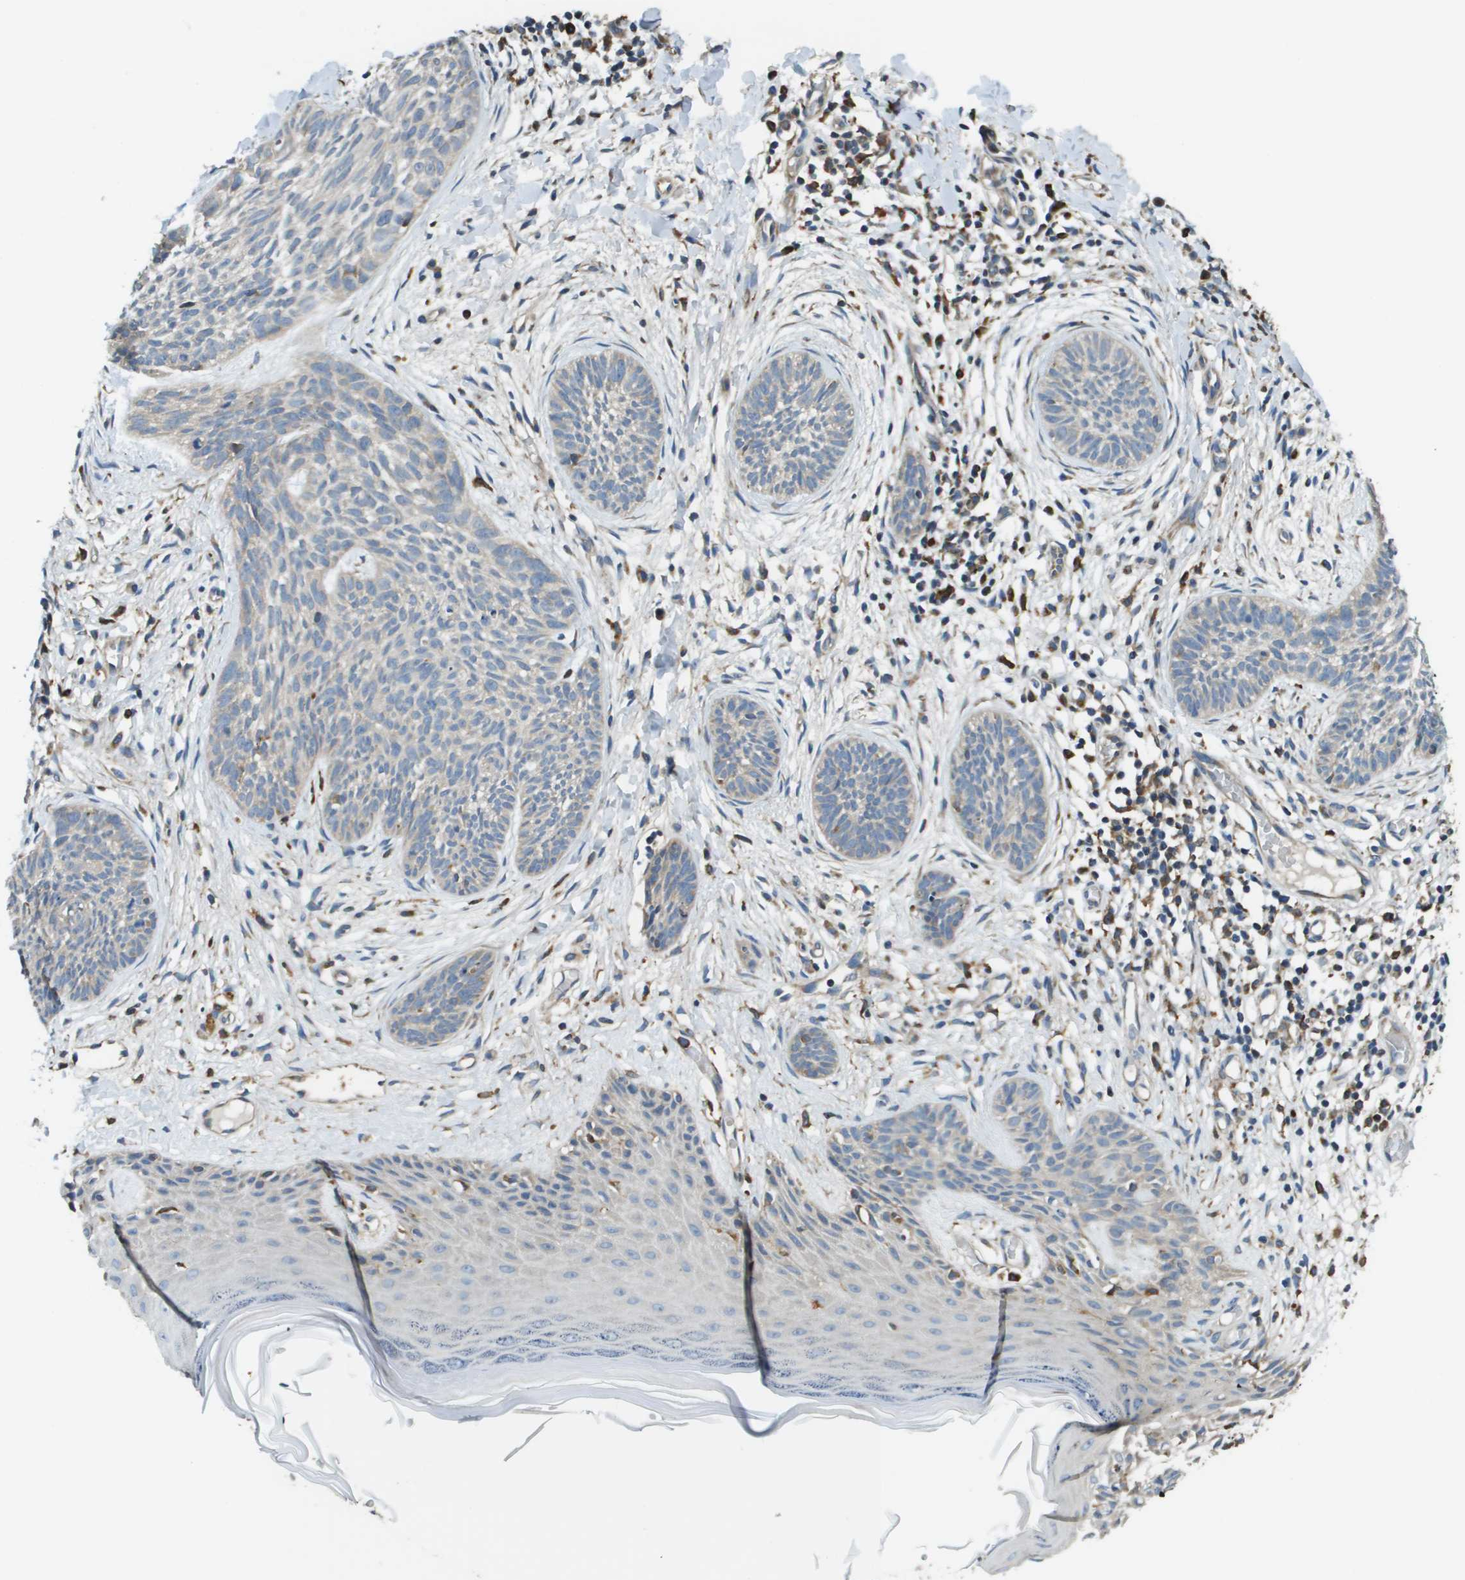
{"staining": {"intensity": "weak", "quantity": "<25%", "location": "cytoplasmic/membranous"}, "tissue": "skin cancer", "cell_type": "Tumor cells", "image_type": "cancer", "snomed": [{"axis": "morphology", "description": "Basal cell carcinoma"}, {"axis": "topography", "description": "Skin"}], "caption": "Immunohistochemistry (IHC) photomicrograph of neoplastic tissue: human skin basal cell carcinoma stained with DAB exhibits no significant protein staining in tumor cells.", "gene": "CNPY3", "patient": {"sex": "female", "age": 59}}